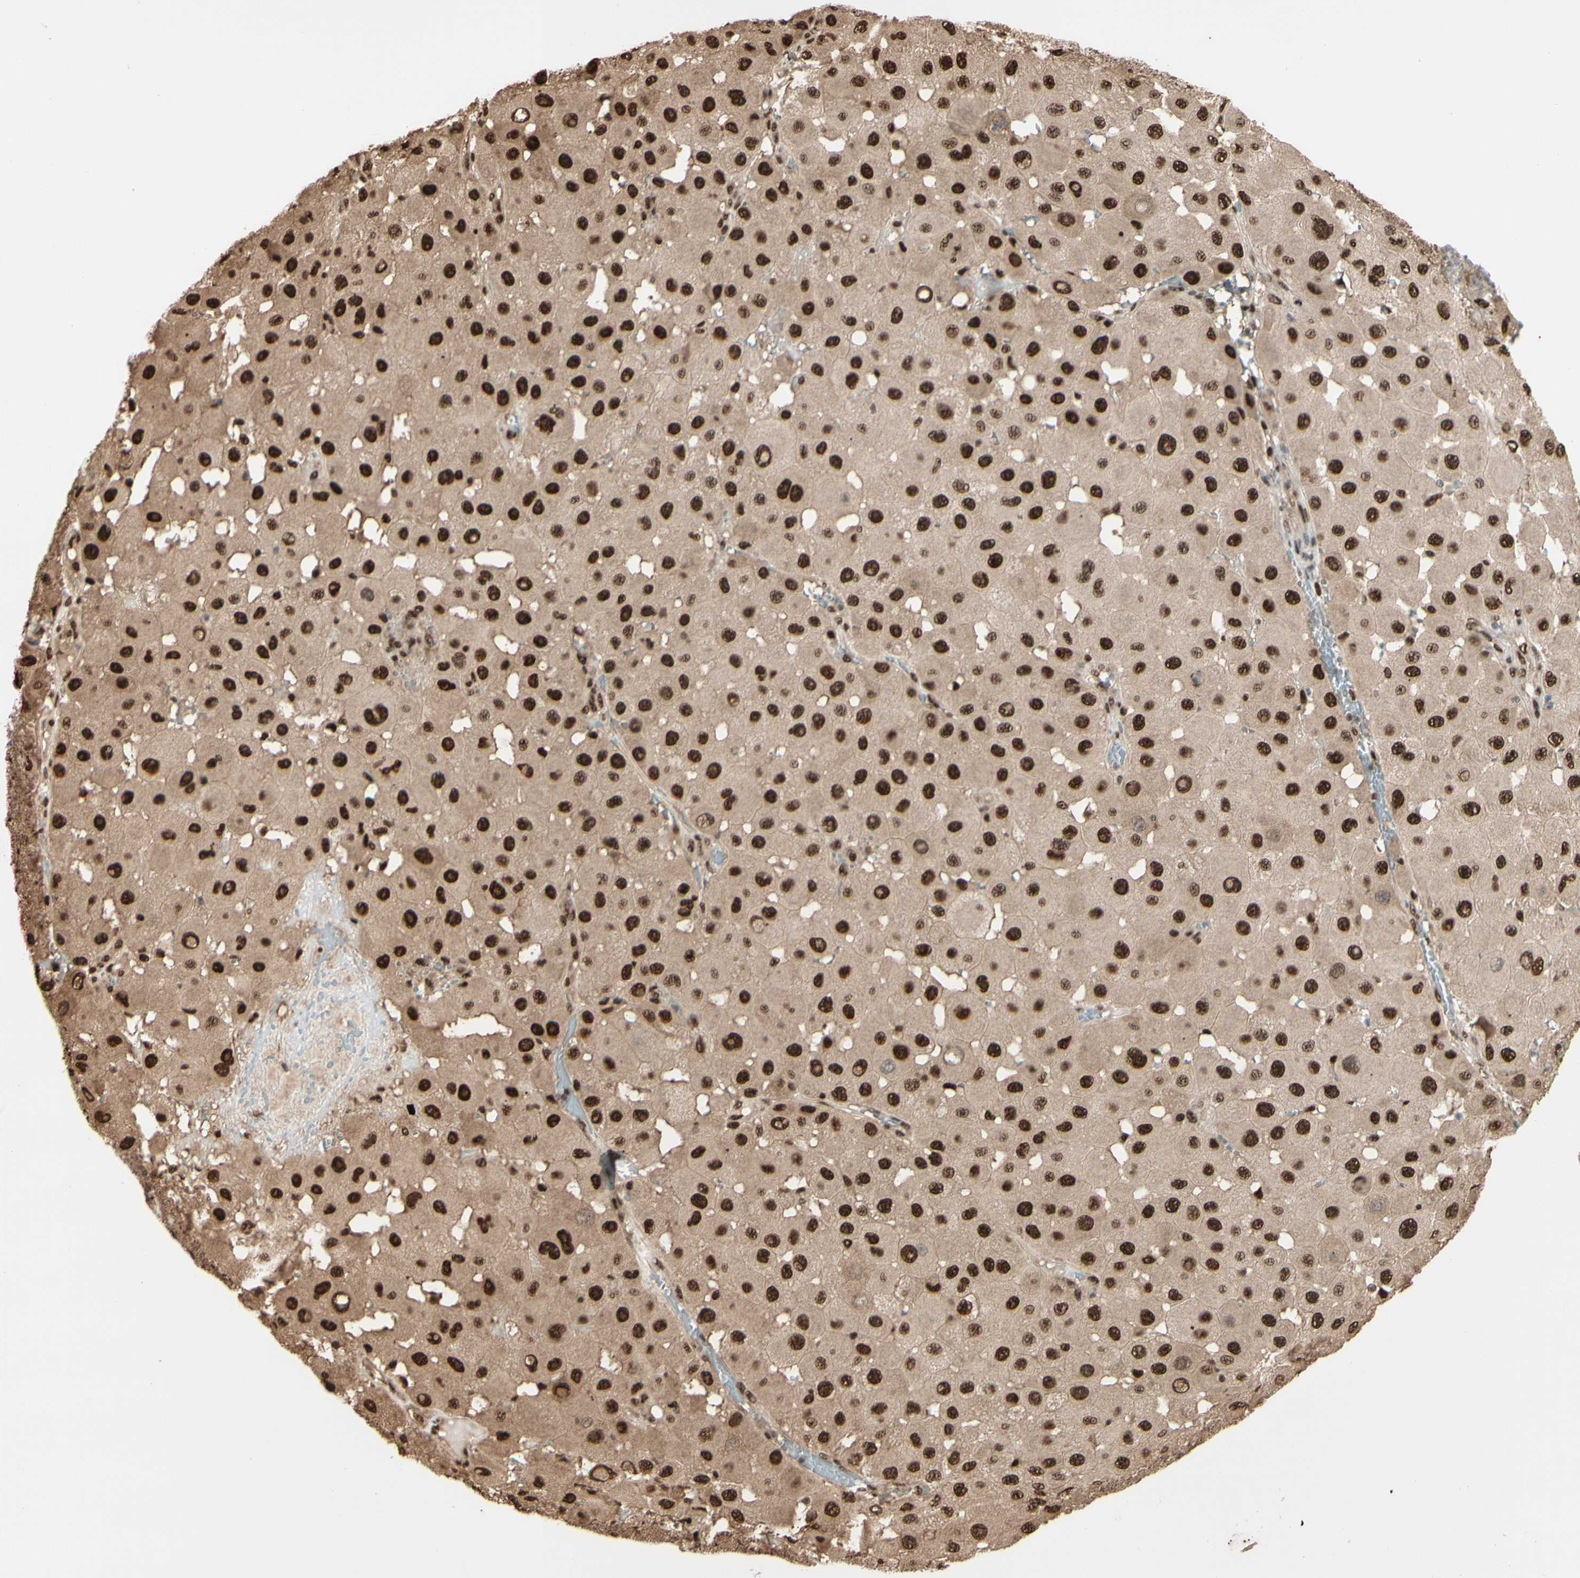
{"staining": {"intensity": "strong", "quantity": ">75%", "location": "cytoplasmic/membranous,nuclear"}, "tissue": "melanoma", "cell_type": "Tumor cells", "image_type": "cancer", "snomed": [{"axis": "morphology", "description": "Malignant melanoma, NOS"}, {"axis": "topography", "description": "Skin"}], "caption": "Tumor cells display high levels of strong cytoplasmic/membranous and nuclear staining in about >75% of cells in human melanoma.", "gene": "HSF1", "patient": {"sex": "female", "age": 81}}